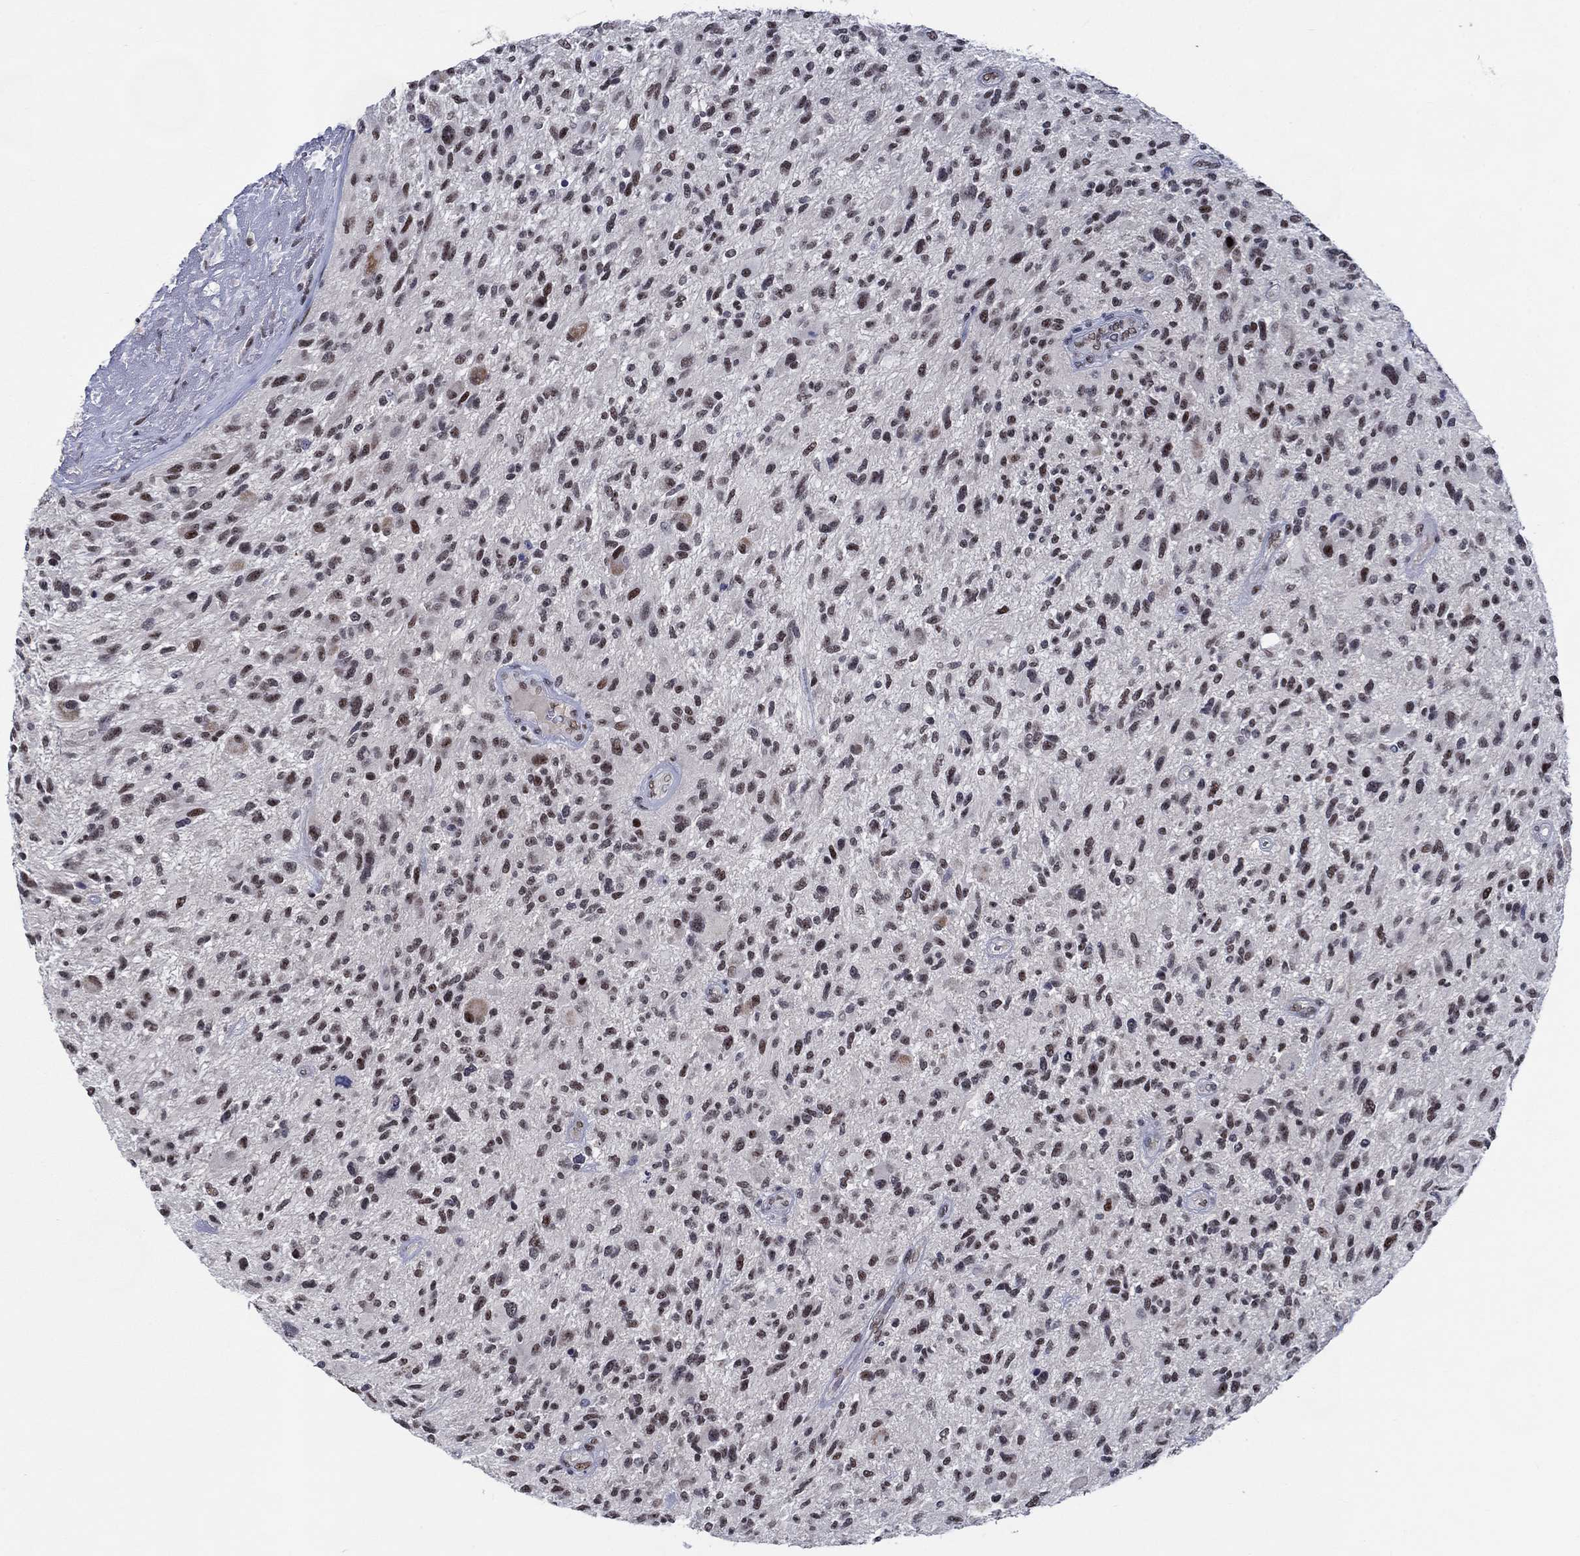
{"staining": {"intensity": "moderate", "quantity": "<25%", "location": "nuclear"}, "tissue": "glioma", "cell_type": "Tumor cells", "image_type": "cancer", "snomed": [{"axis": "morphology", "description": "Glioma, malignant, High grade"}, {"axis": "topography", "description": "Brain"}], "caption": "This is a histology image of IHC staining of malignant high-grade glioma, which shows moderate positivity in the nuclear of tumor cells.", "gene": "HTN1", "patient": {"sex": "male", "age": 47}}